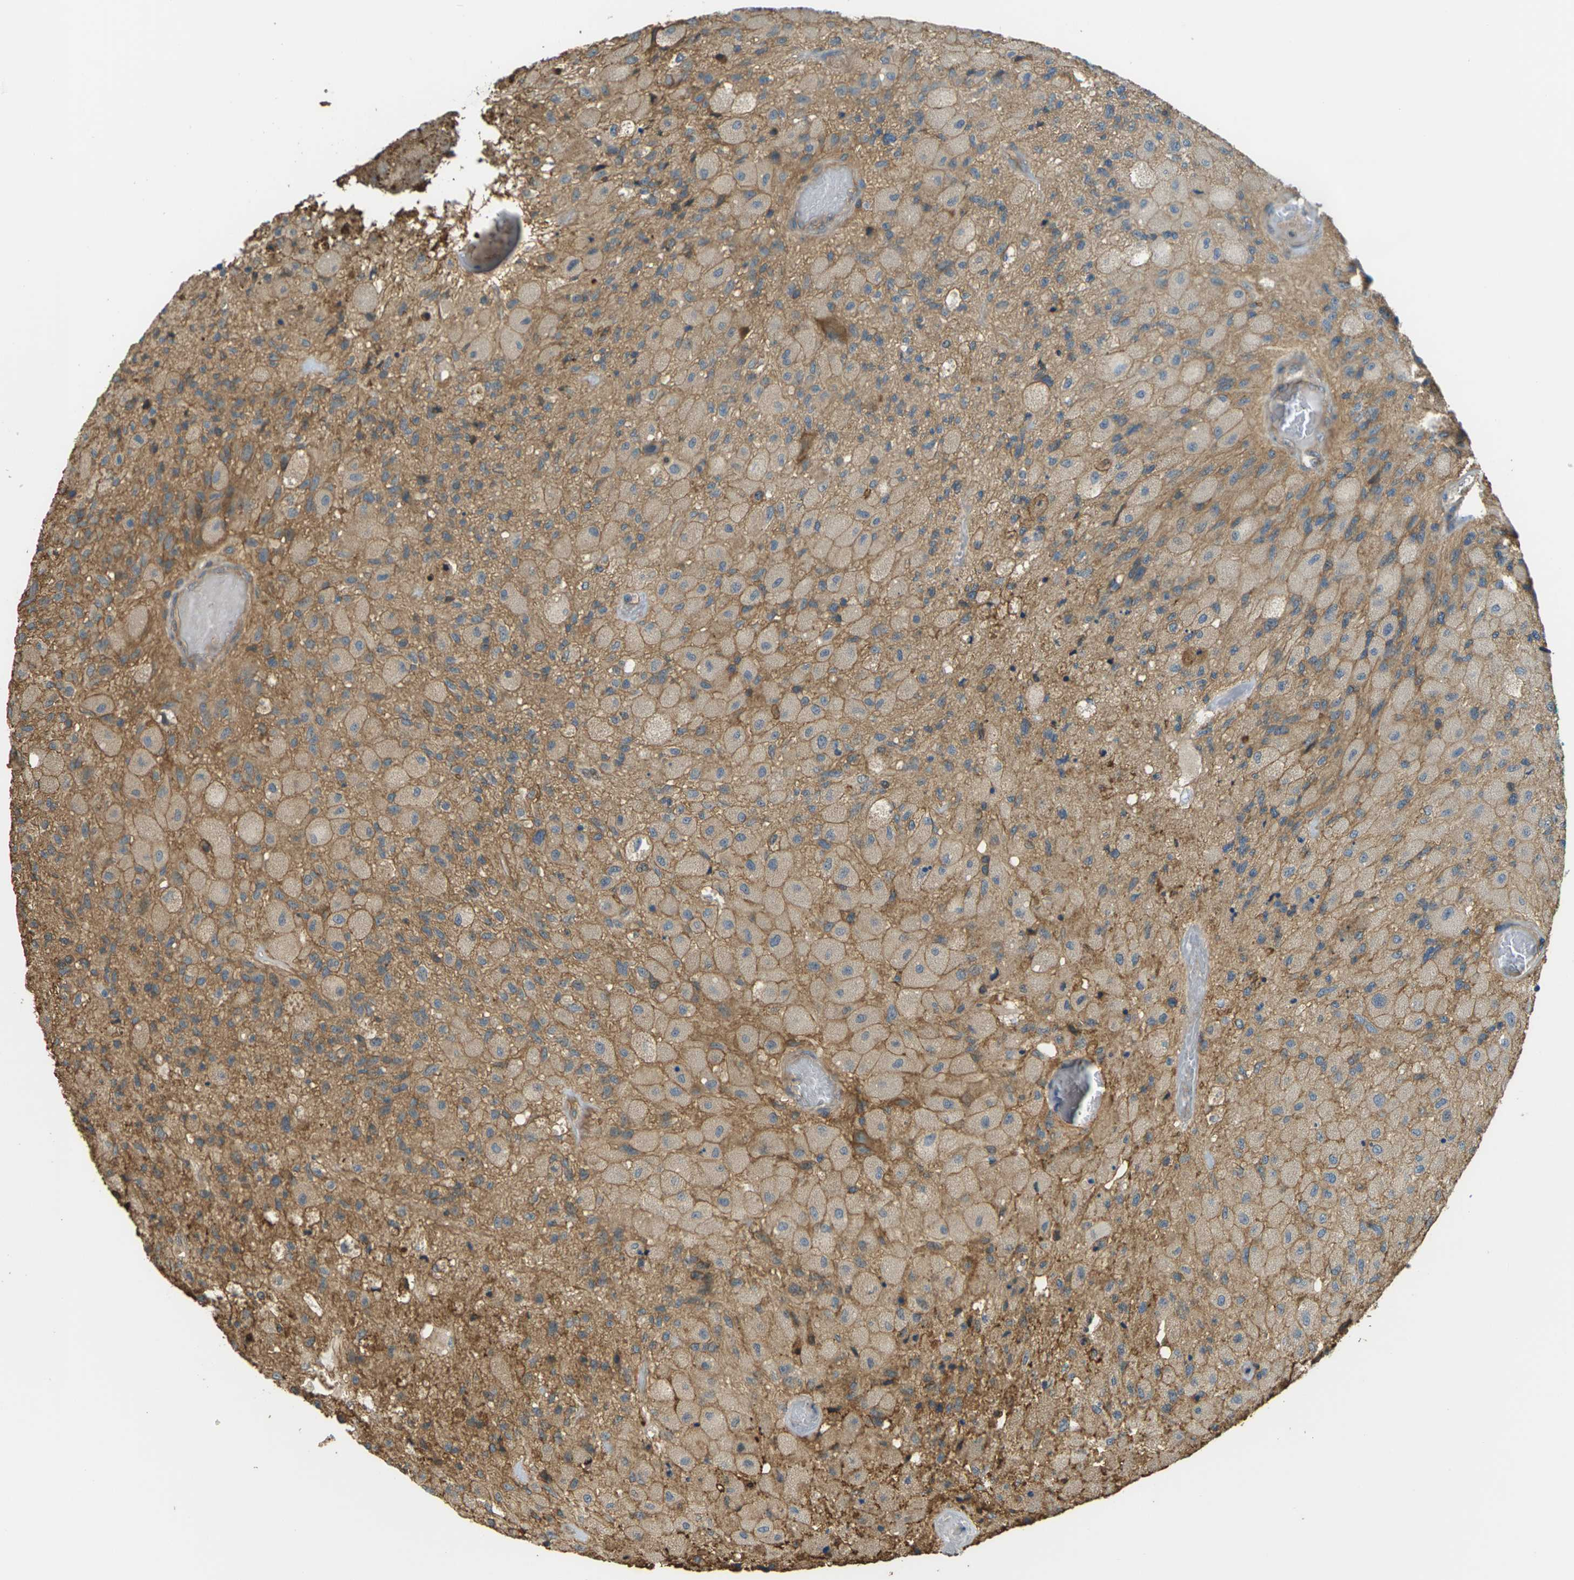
{"staining": {"intensity": "moderate", "quantity": ">75%", "location": "cytoplasmic/membranous"}, "tissue": "glioma", "cell_type": "Tumor cells", "image_type": "cancer", "snomed": [{"axis": "morphology", "description": "Normal tissue, NOS"}, {"axis": "morphology", "description": "Glioma, malignant, High grade"}, {"axis": "topography", "description": "Cerebral cortex"}], "caption": "Immunohistochemical staining of human glioma displays medium levels of moderate cytoplasmic/membranous protein staining in about >75% of tumor cells. (Brightfield microscopy of DAB IHC at high magnification).", "gene": "DDHD2", "patient": {"sex": "male", "age": 77}}